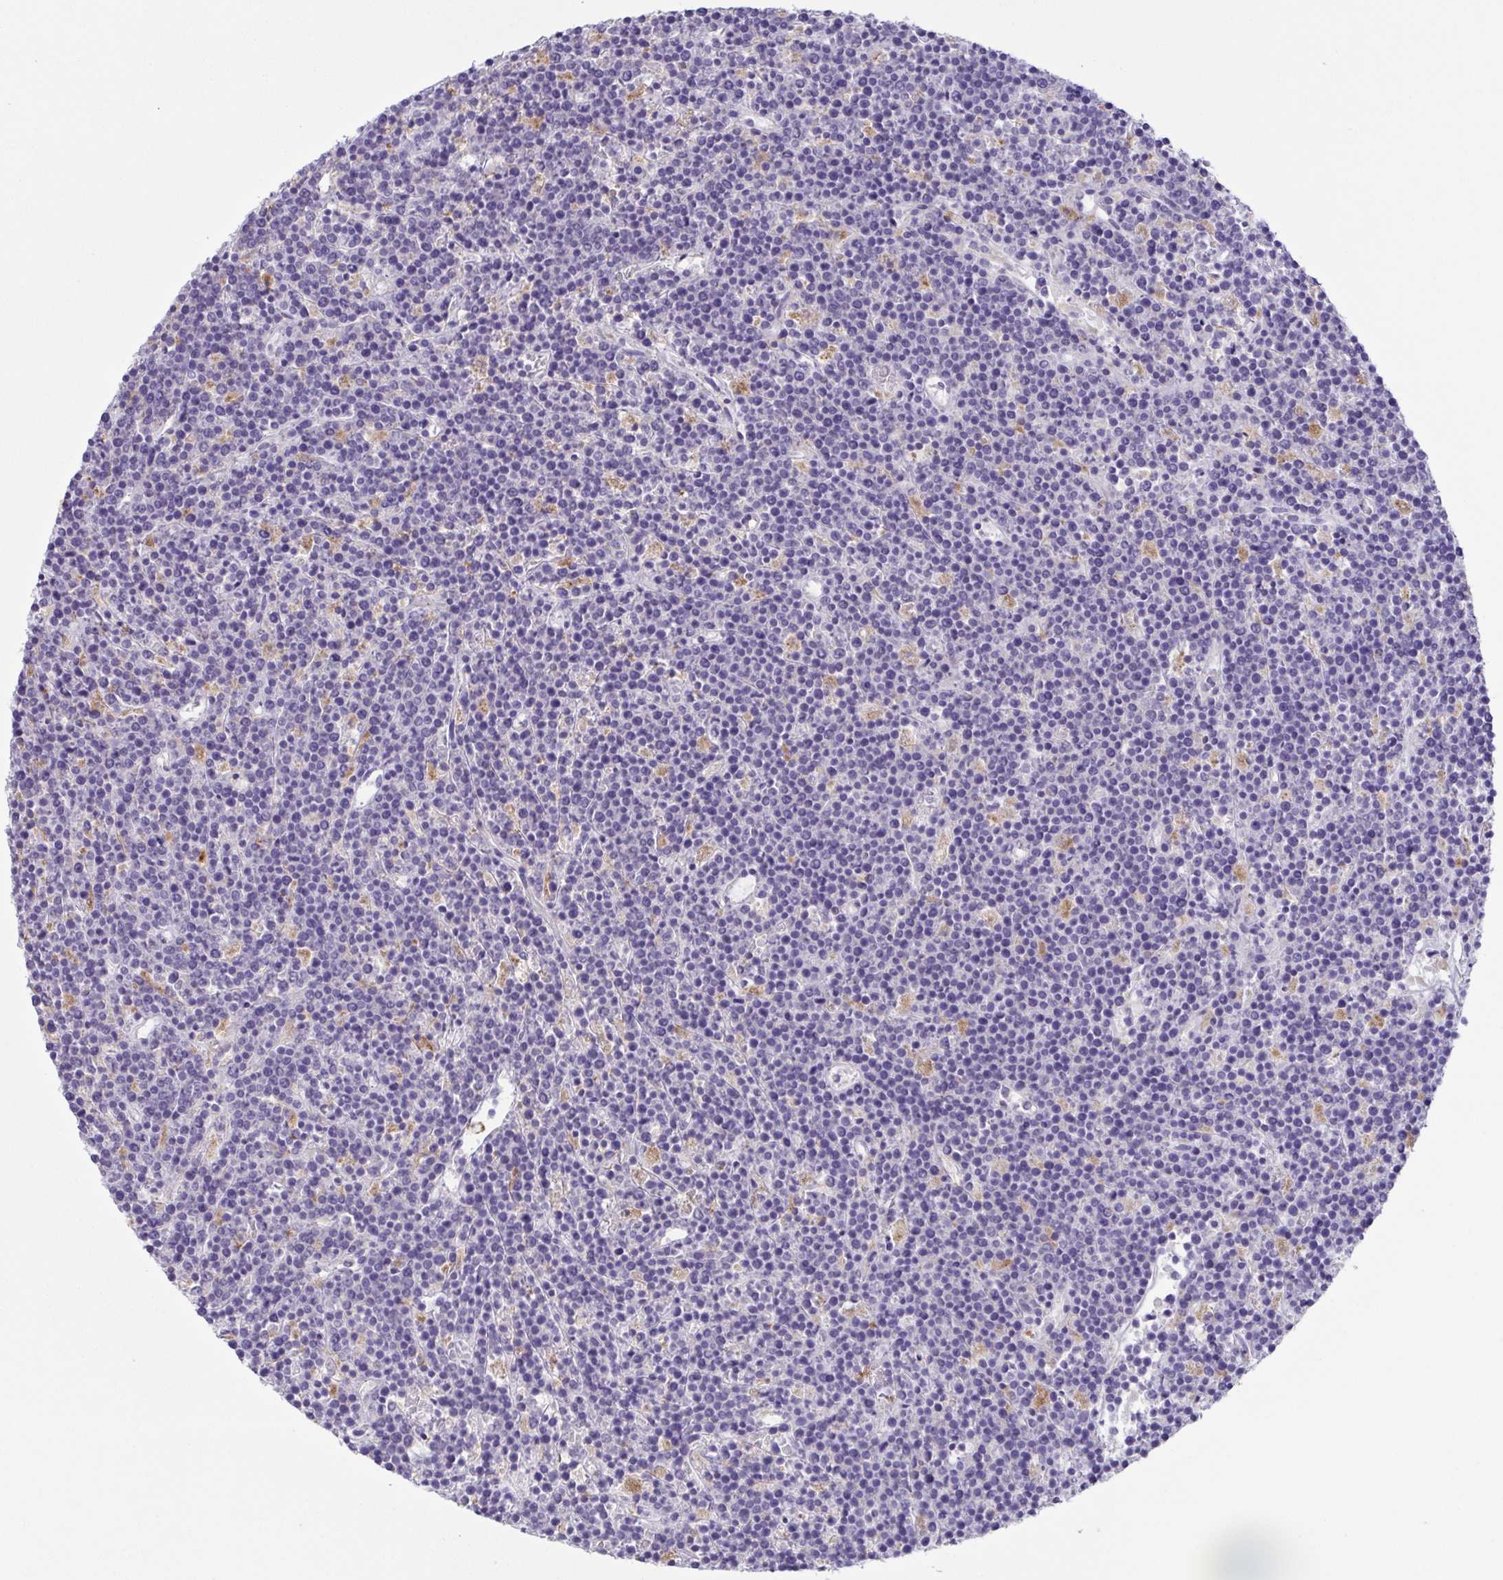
{"staining": {"intensity": "negative", "quantity": "none", "location": "none"}, "tissue": "lymphoma", "cell_type": "Tumor cells", "image_type": "cancer", "snomed": [{"axis": "morphology", "description": "Malignant lymphoma, non-Hodgkin's type, High grade"}, {"axis": "topography", "description": "Ovary"}], "caption": "This is an immunohistochemistry histopathology image of high-grade malignant lymphoma, non-Hodgkin's type. There is no expression in tumor cells.", "gene": "ATP6V1G2", "patient": {"sex": "female", "age": 56}}